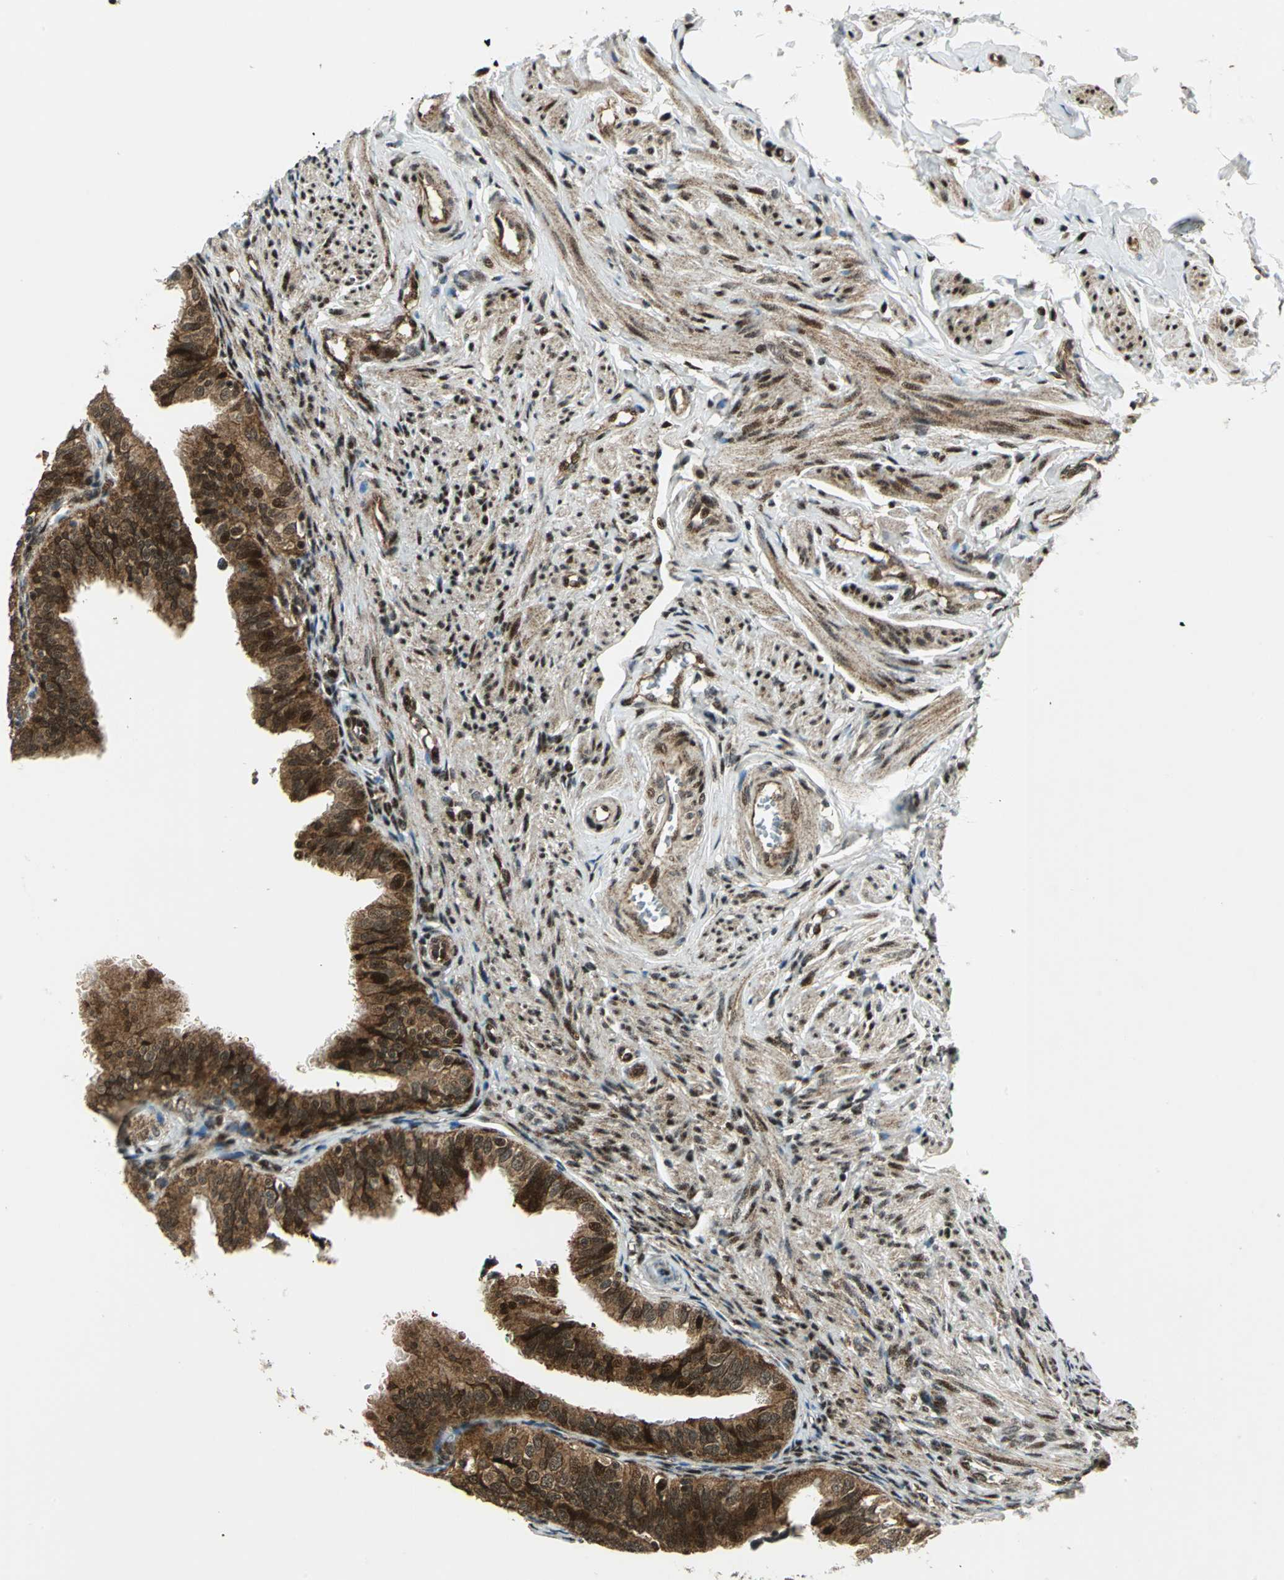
{"staining": {"intensity": "strong", "quantity": ">75%", "location": "cytoplasmic/membranous,nuclear"}, "tissue": "fallopian tube", "cell_type": "Glandular cells", "image_type": "normal", "snomed": [{"axis": "morphology", "description": "Normal tissue, NOS"}, {"axis": "topography", "description": "Fallopian tube"}], "caption": "Fallopian tube stained for a protein shows strong cytoplasmic/membranous,nuclear positivity in glandular cells. (DAB (3,3'-diaminobenzidine) IHC, brown staining for protein, blue staining for nuclei).", "gene": "COPS5", "patient": {"sex": "female", "age": 46}}